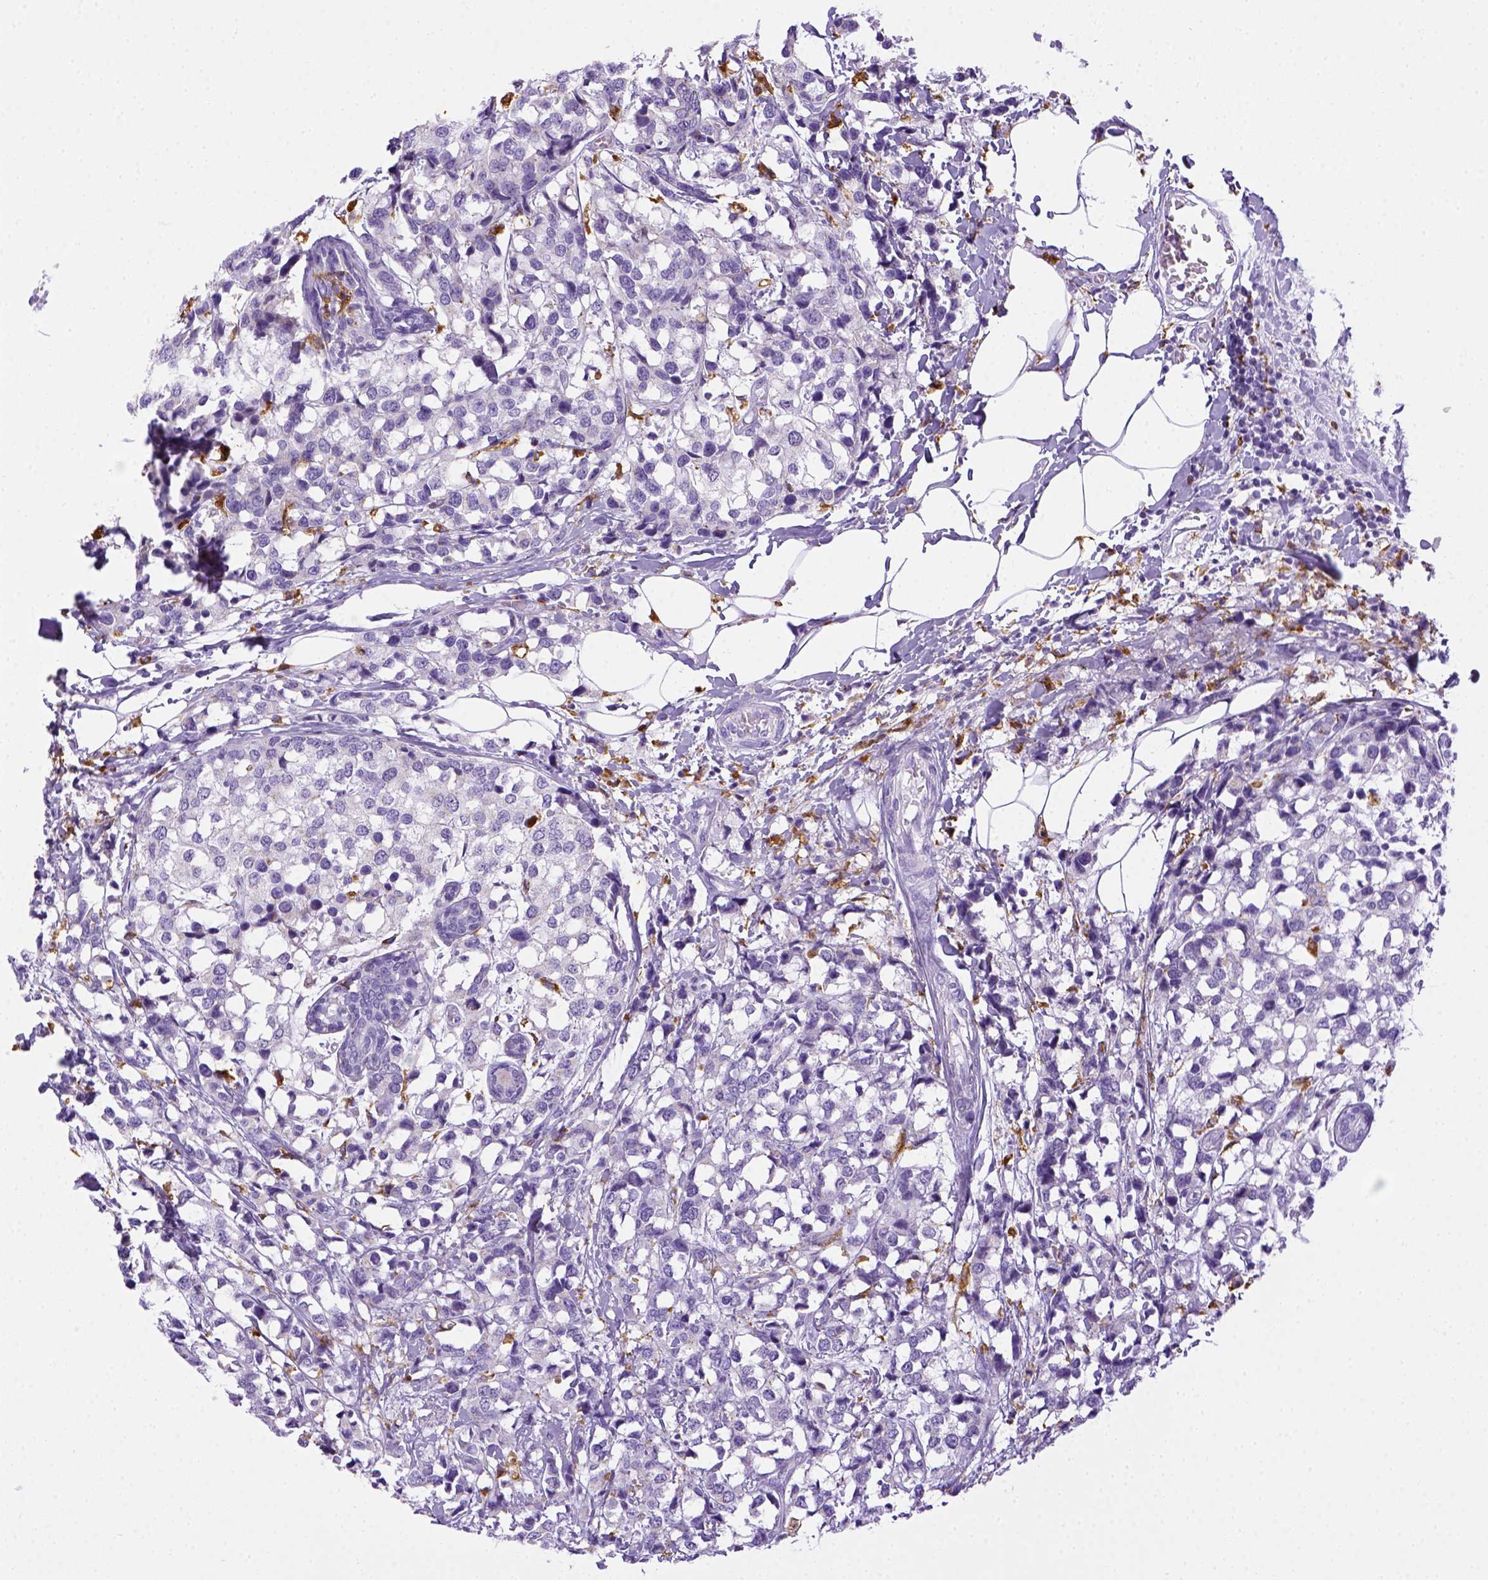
{"staining": {"intensity": "negative", "quantity": "none", "location": "none"}, "tissue": "breast cancer", "cell_type": "Tumor cells", "image_type": "cancer", "snomed": [{"axis": "morphology", "description": "Lobular carcinoma"}, {"axis": "topography", "description": "Breast"}], "caption": "IHC photomicrograph of human breast cancer stained for a protein (brown), which displays no staining in tumor cells.", "gene": "CD68", "patient": {"sex": "female", "age": 59}}